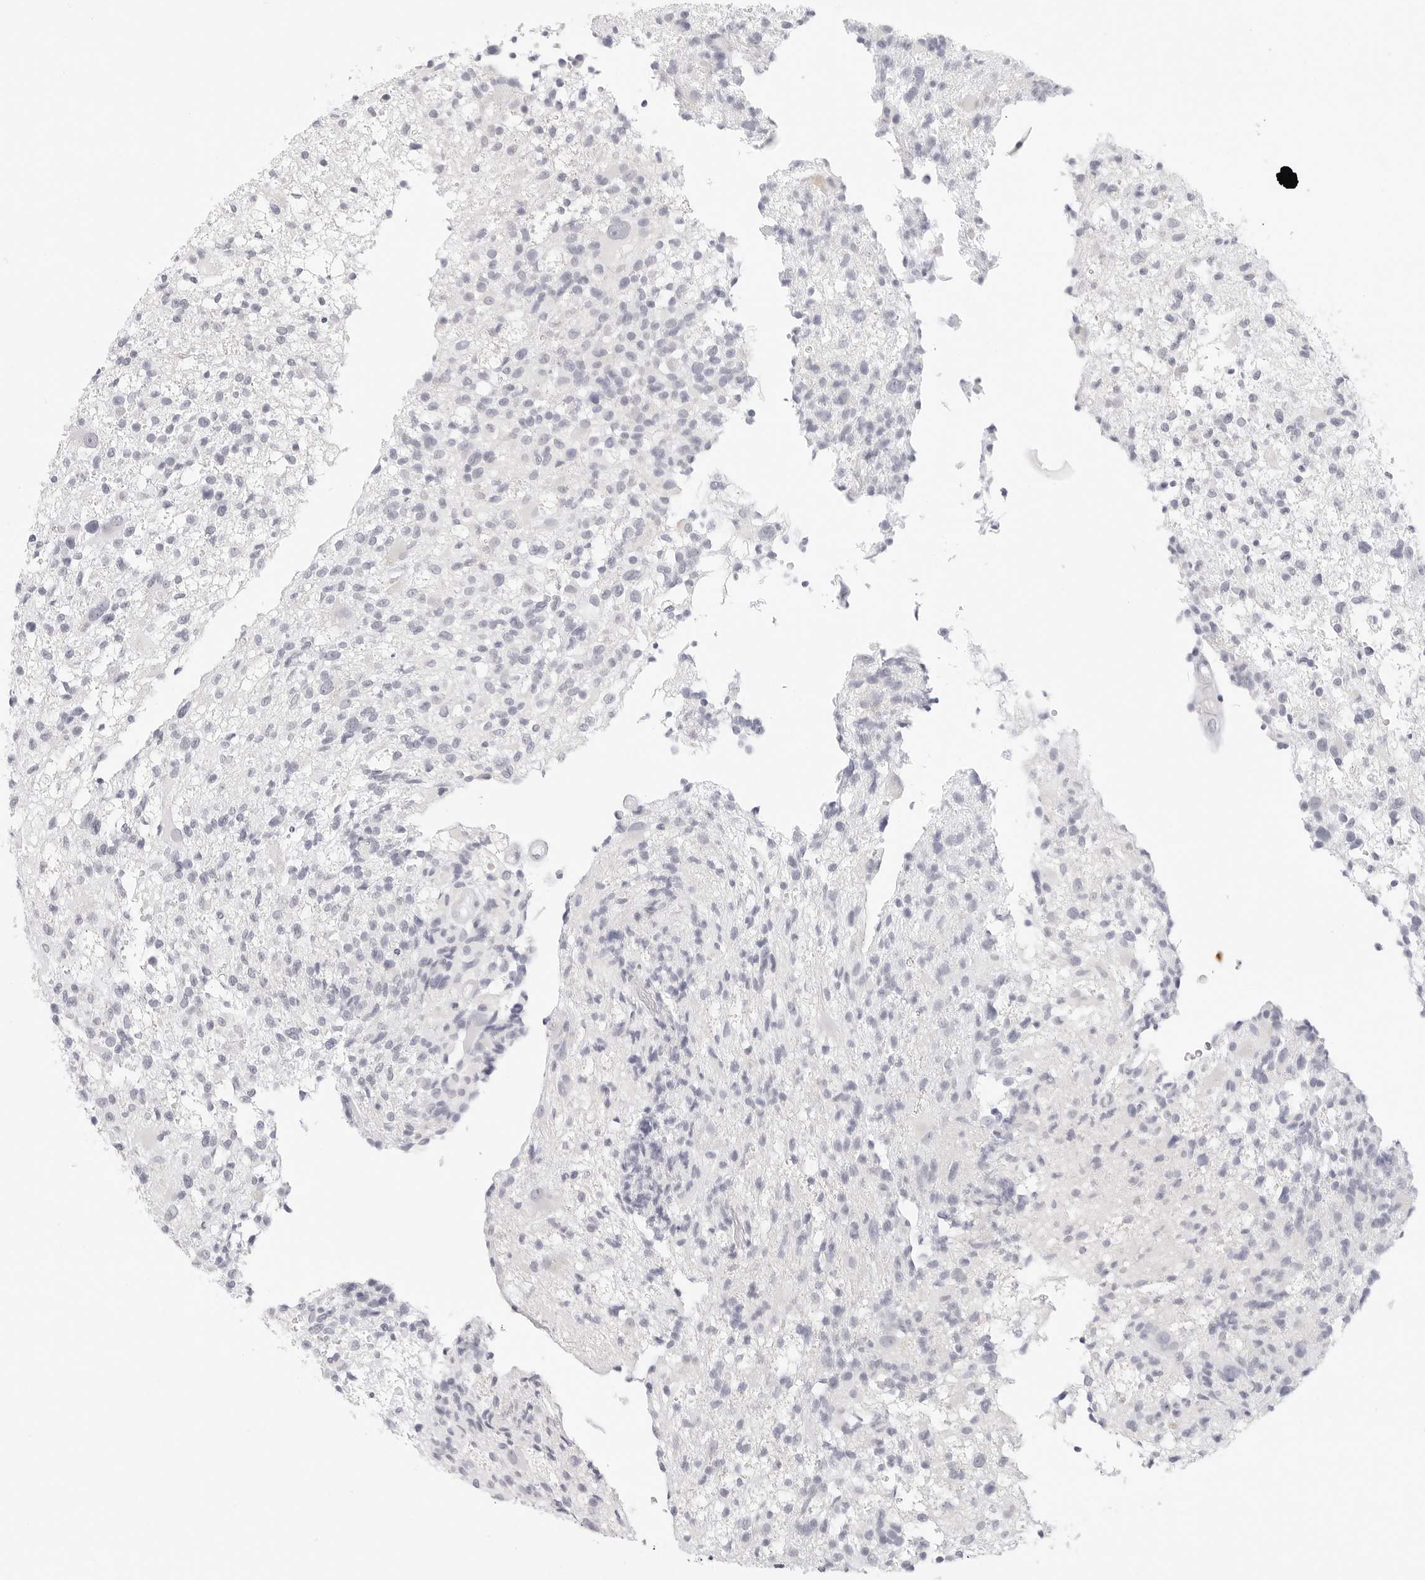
{"staining": {"intensity": "negative", "quantity": "none", "location": "none"}, "tissue": "glioma", "cell_type": "Tumor cells", "image_type": "cancer", "snomed": [{"axis": "morphology", "description": "Glioma, malignant, High grade"}, {"axis": "morphology", "description": "Glioblastoma, NOS"}, {"axis": "topography", "description": "Brain"}], "caption": "The immunohistochemistry (IHC) micrograph has no significant positivity in tumor cells of glioma tissue. Brightfield microscopy of immunohistochemistry (IHC) stained with DAB (brown) and hematoxylin (blue), captured at high magnification.", "gene": "HMGCS2", "patient": {"sex": "male", "age": 60}}